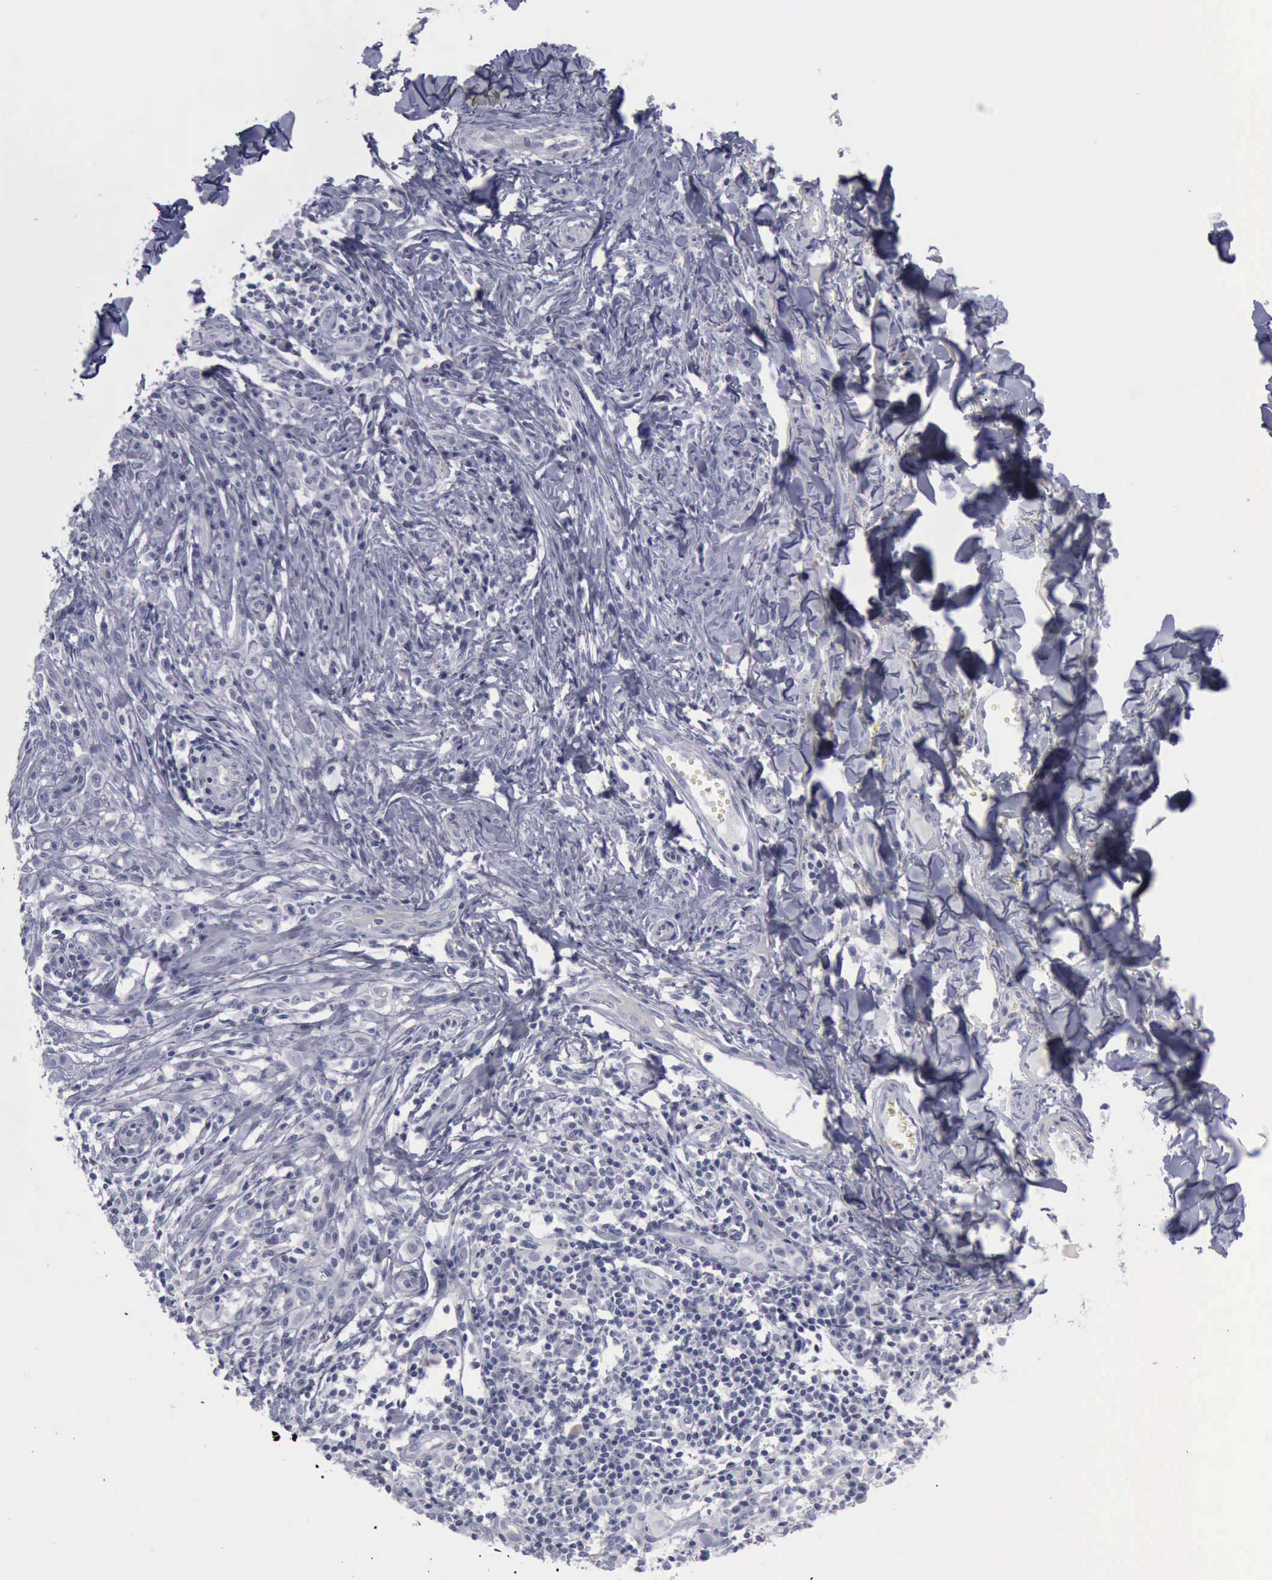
{"staining": {"intensity": "negative", "quantity": "none", "location": "none"}, "tissue": "melanoma", "cell_type": "Tumor cells", "image_type": "cancer", "snomed": [{"axis": "morphology", "description": "Malignant melanoma, NOS"}, {"axis": "topography", "description": "Skin"}], "caption": "Human malignant melanoma stained for a protein using immunohistochemistry exhibits no positivity in tumor cells.", "gene": "KRT13", "patient": {"sex": "female", "age": 52}}